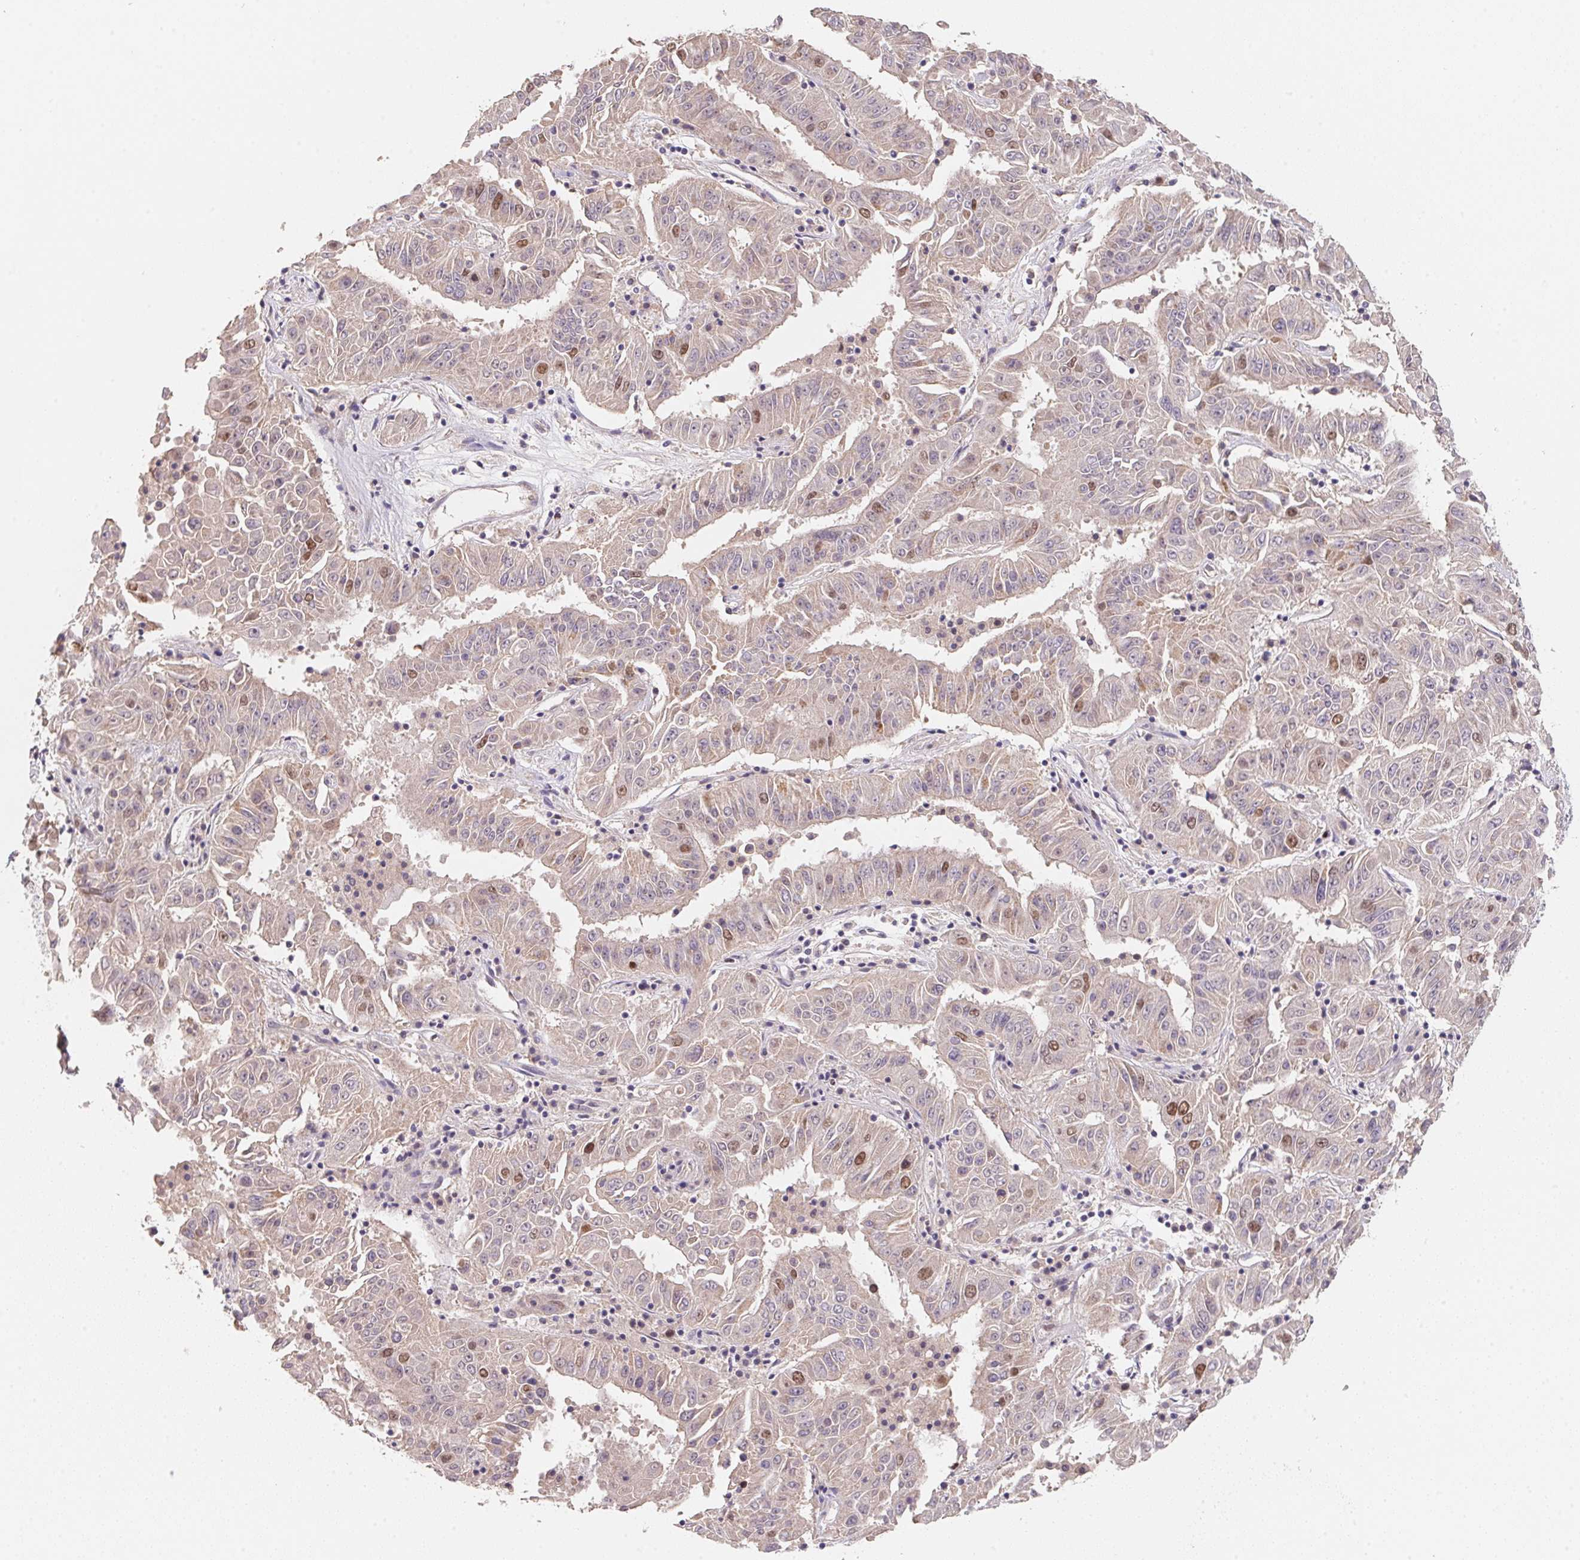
{"staining": {"intensity": "moderate", "quantity": "<25%", "location": "nuclear"}, "tissue": "pancreatic cancer", "cell_type": "Tumor cells", "image_type": "cancer", "snomed": [{"axis": "morphology", "description": "Adenocarcinoma, NOS"}, {"axis": "topography", "description": "Pancreas"}], "caption": "Pancreatic cancer (adenocarcinoma) stained with a protein marker demonstrates moderate staining in tumor cells.", "gene": "KIFC1", "patient": {"sex": "male", "age": 63}}